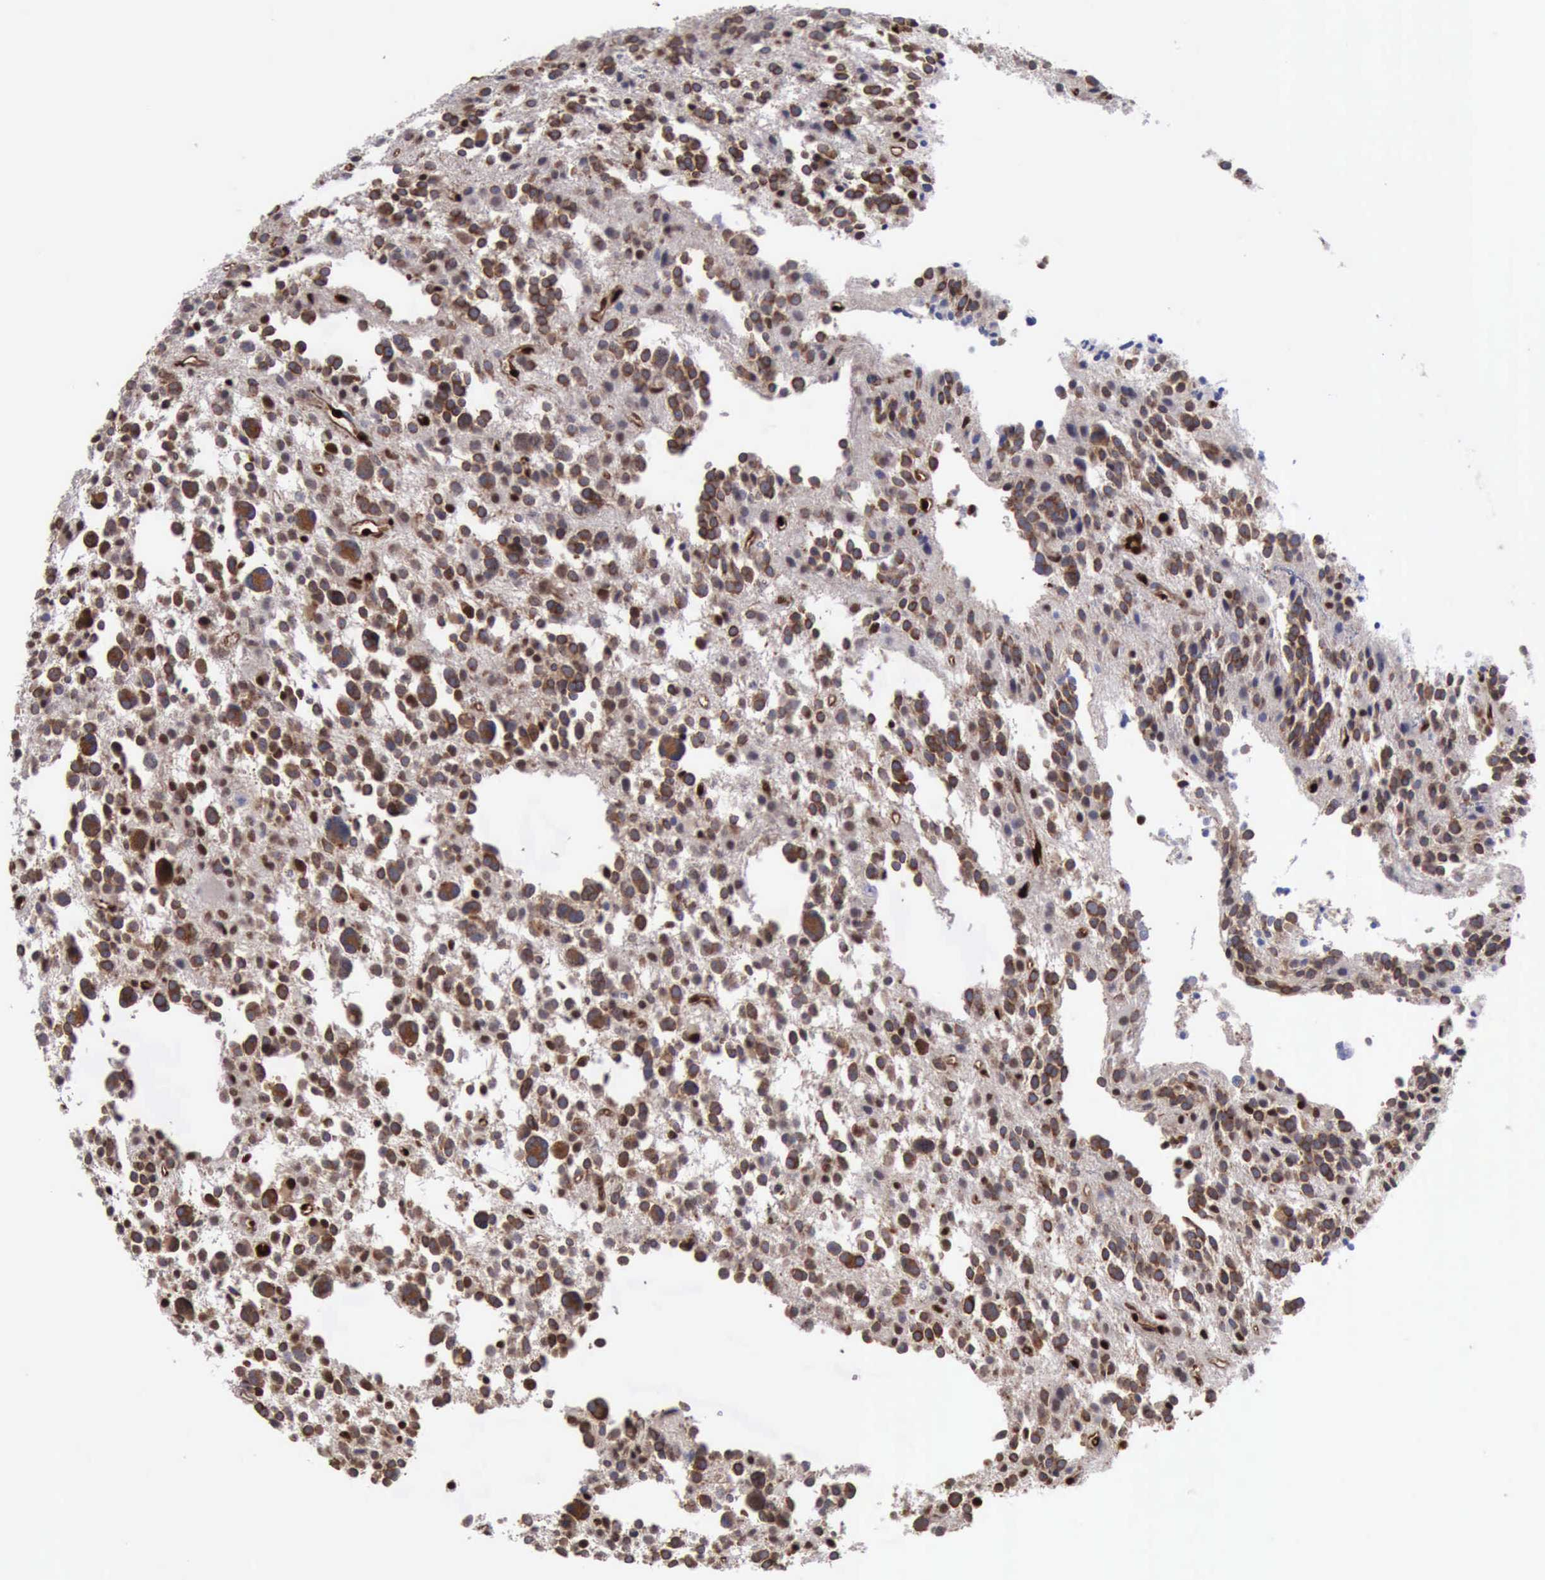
{"staining": {"intensity": "strong", "quantity": ">75%", "location": "cytoplasmic/membranous"}, "tissue": "glioma", "cell_type": "Tumor cells", "image_type": "cancer", "snomed": [{"axis": "morphology", "description": "Glioma, malignant, Low grade"}, {"axis": "topography", "description": "Brain"}], "caption": "Tumor cells reveal strong cytoplasmic/membranous staining in about >75% of cells in malignant low-grade glioma. Using DAB (brown) and hematoxylin (blue) stains, captured at high magnification using brightfield microscopy.", "gene": "PDCD4", "patient": {"sex": "female", "age": 36}}